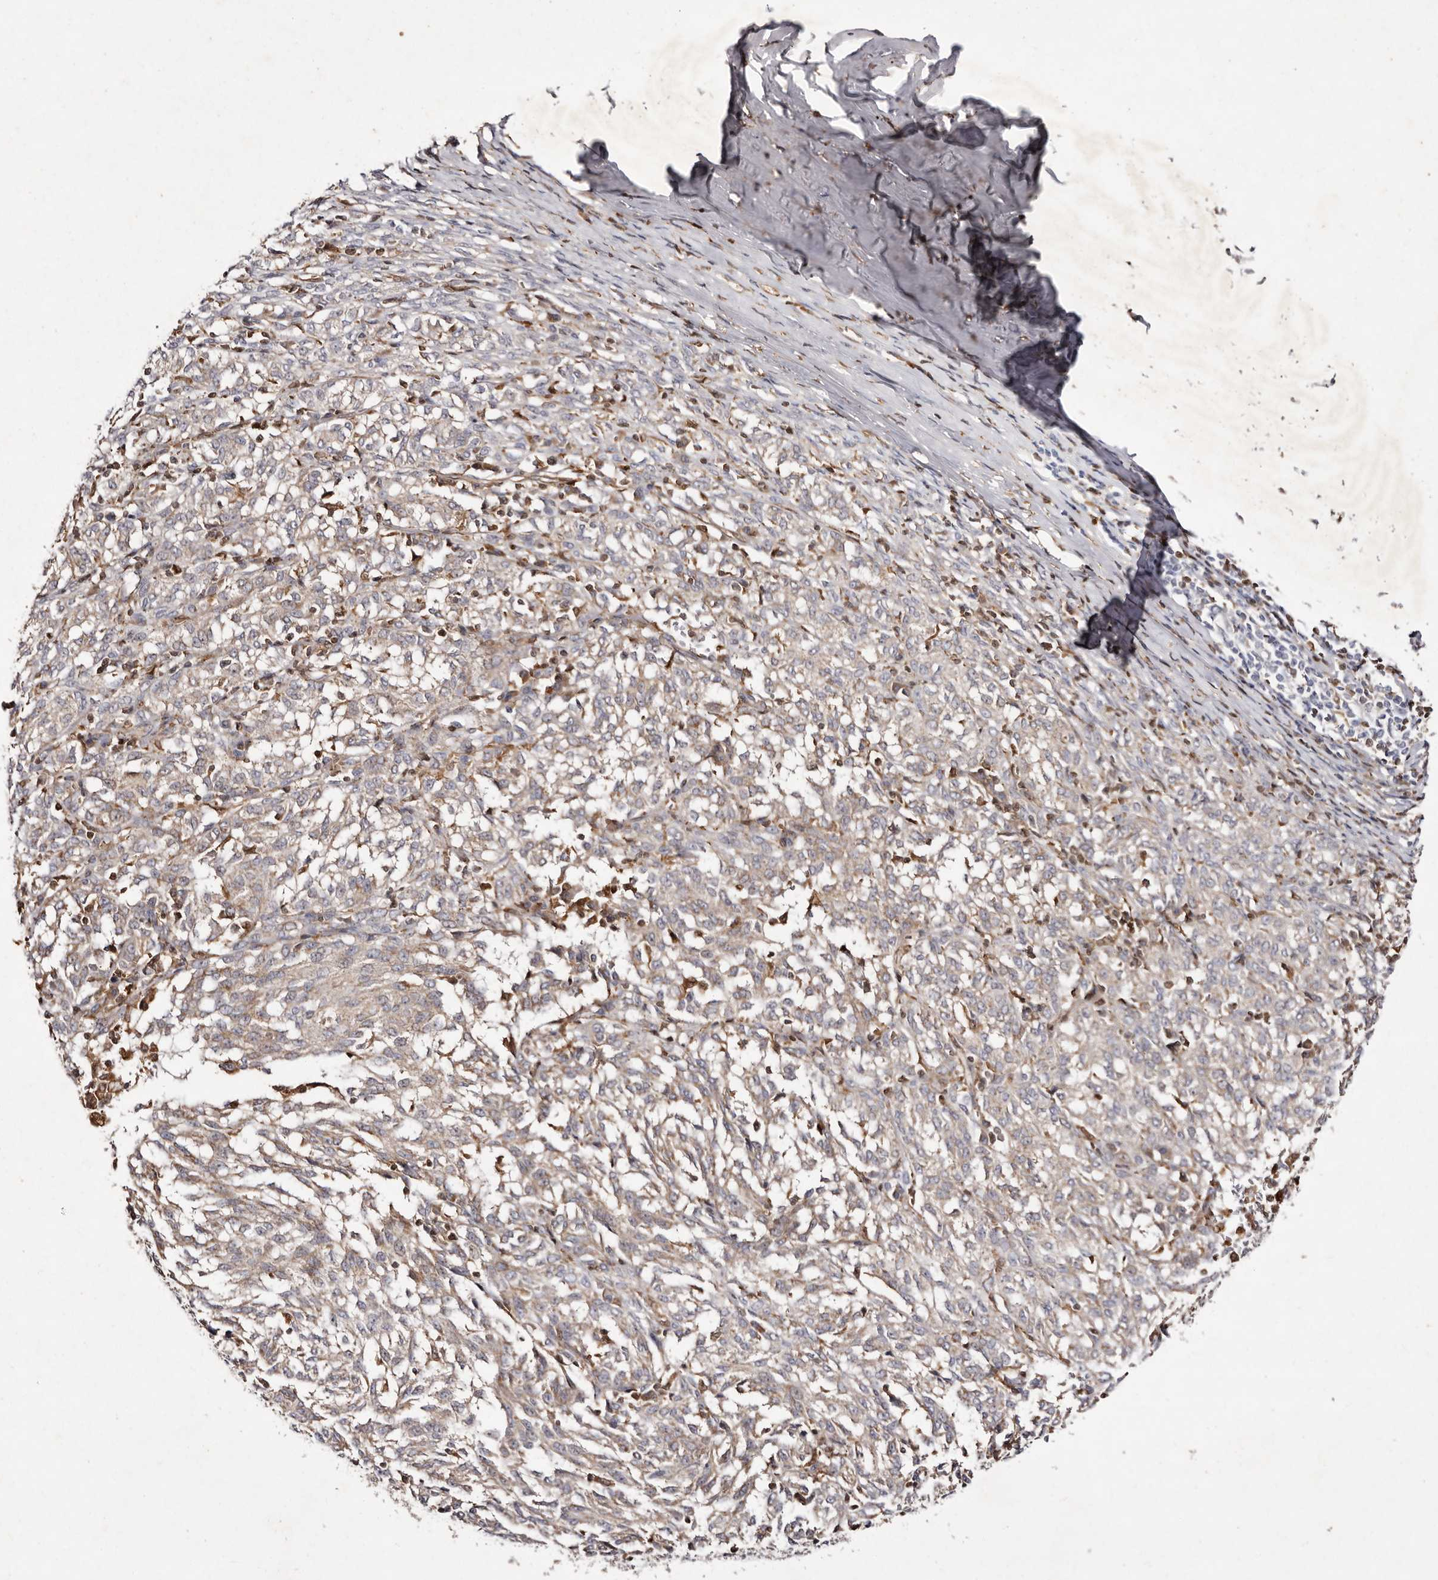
{"staining": {"intensity": "negative", "quantity": "none", "location": "none"}, "tissue": "melanoma", "cell_type": "Tumor cells", "image_type": "cancer", "snomed": [{"axis": "morphology", "description": "Malignant melanoma, NOS"}, {"axis": "topography", "description": "Skin"}], "caption": "This micrograph is of melanoma stained with immunohistochemistry to label a protein in brown with the nuclei are counter-stained blue. There is no positivity in tumor cells.", "gene": "GIMAP4", "patient": {"sex": "female", "age": 72}}